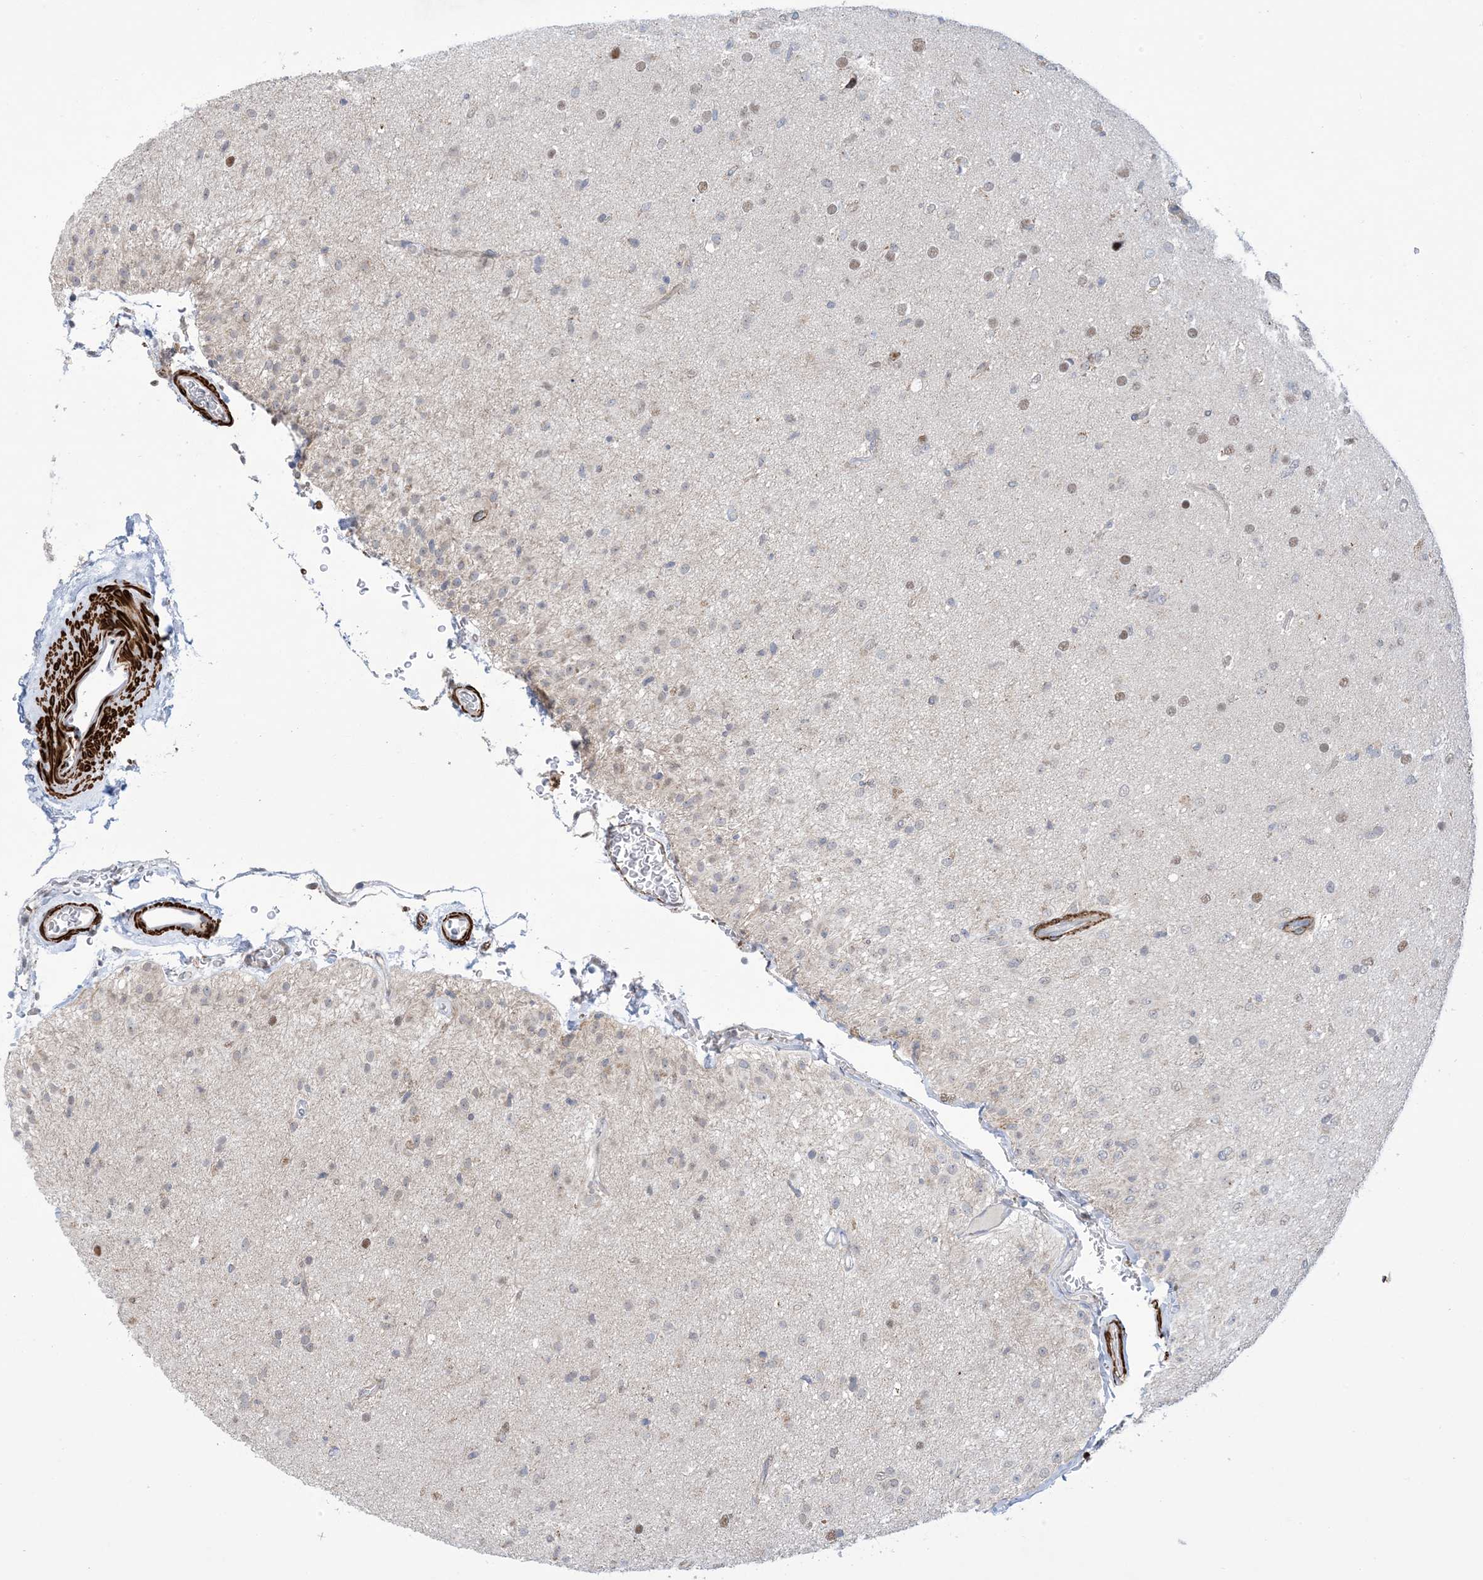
{"staining": {"intensity": "weak", "quantity": "<25%", "location": "nuclear"}, "tissue": "glioma", "cell_type": "Tumor cells", "image_type": "cancer", "snomed": [{"axis": "morphology", "description": "Glioma, malignant, Low grade"}, {"axis": "topography", "description": "Brain"}], "caption": "High magnification brightfield microscopy of malignant glioma (low-grade) stained with DAB (brown) and counterstained with hematoxylin (blue): tumor cells show no significant positivity.", "gene": "ZNF8", "patient": {"sex": "male", "age": 65}}